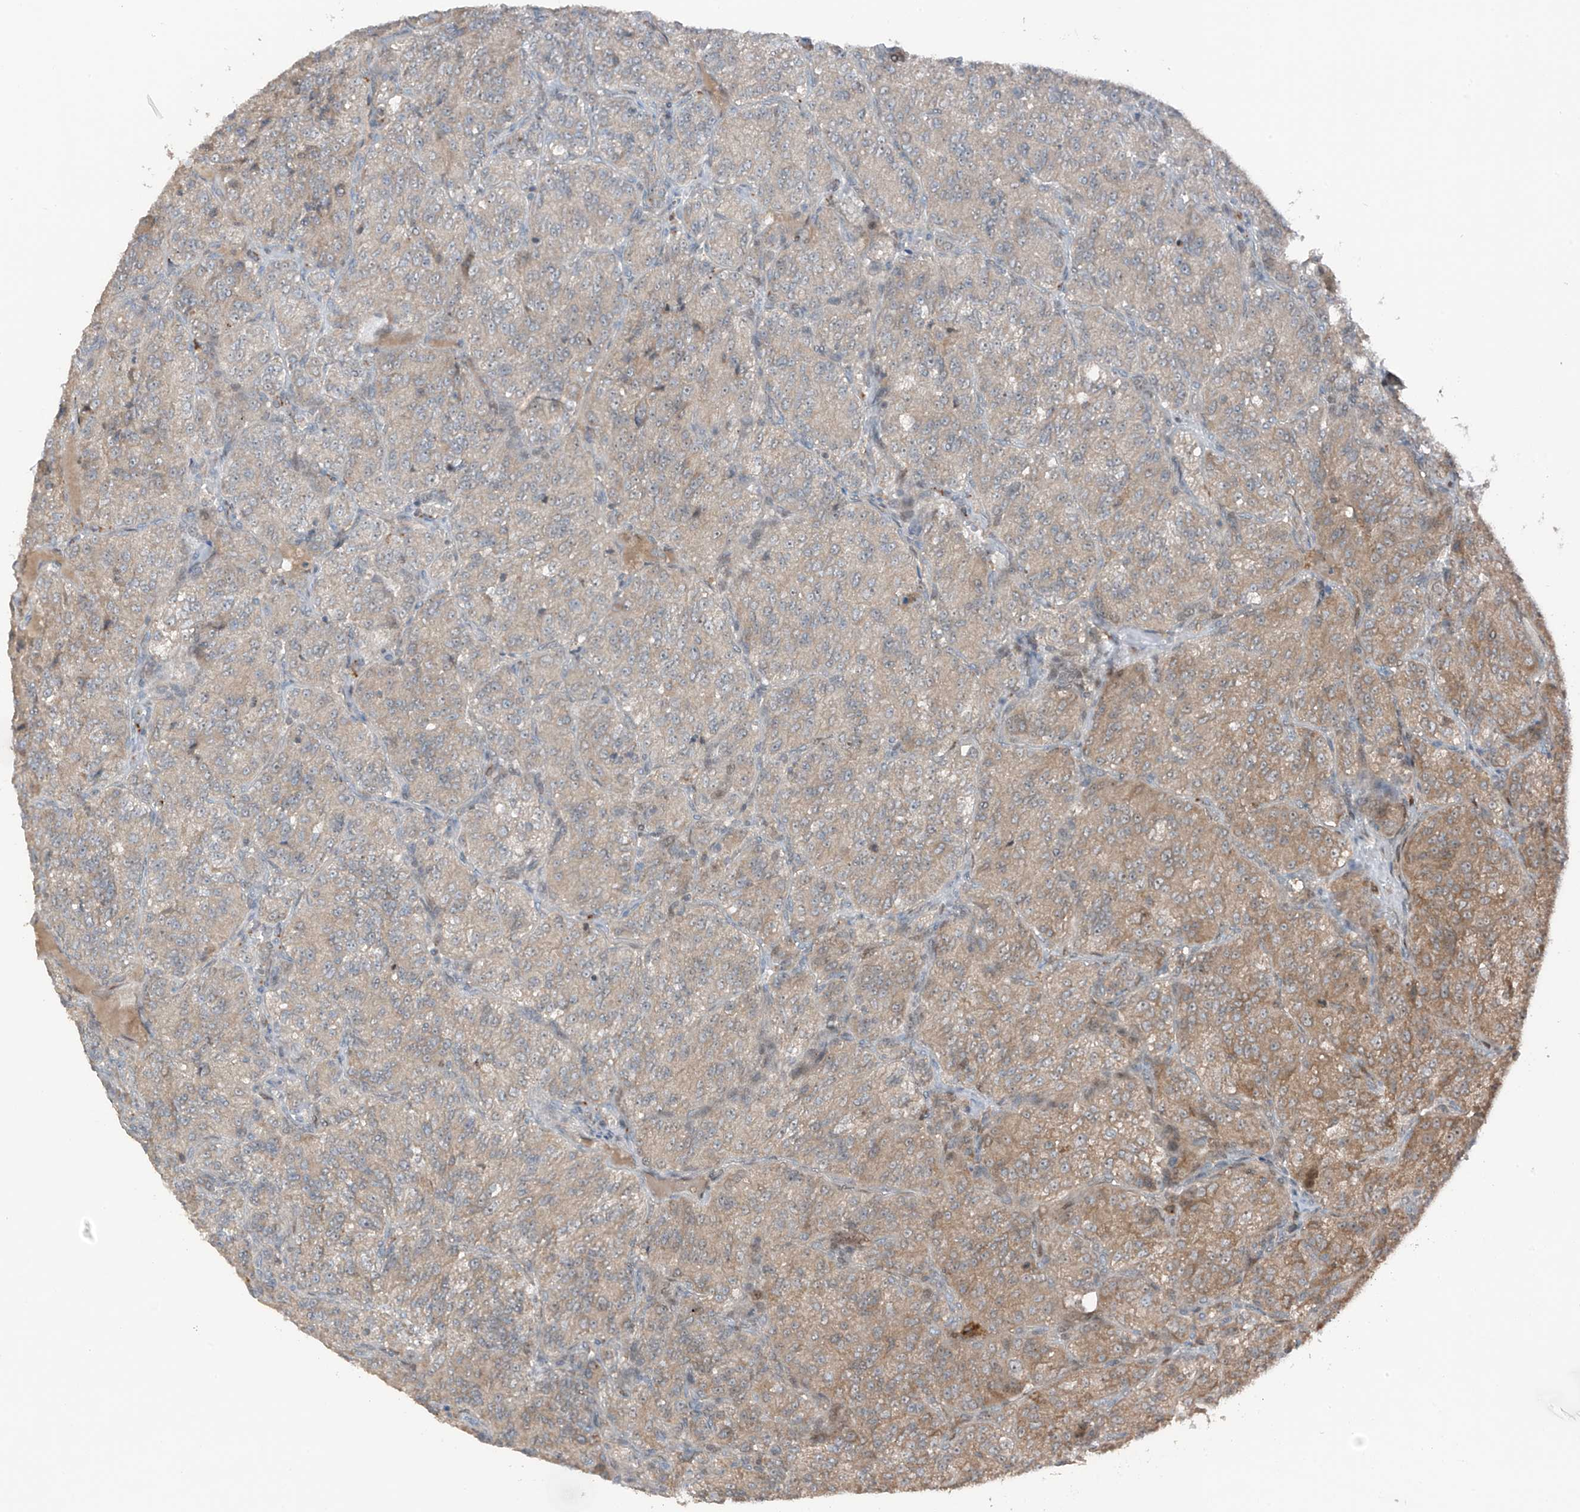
{"staining": {"intensity": "weak", "quantity": "<25%", "location": "cytoplasmic/membranous"}, "tissue": "renal cancer", "cell_type": "Tumor cells", "image_type": "cancer", "snomed": [{"axis": "morphology", "description": "Adenocarcinoma, NOS"}, {"axis": "topography", "description": "Kidney"}], "caption": "This micrograph is of renal cancer (adenocarcinoma) stained with immunohistochemistry (IHC) to label a protein in brown with the nuclei are counter-stained blue. There is no expression in tumor cells.", "gene": "TXNDC9", "patient": {"sex": "female", "age": 63}}